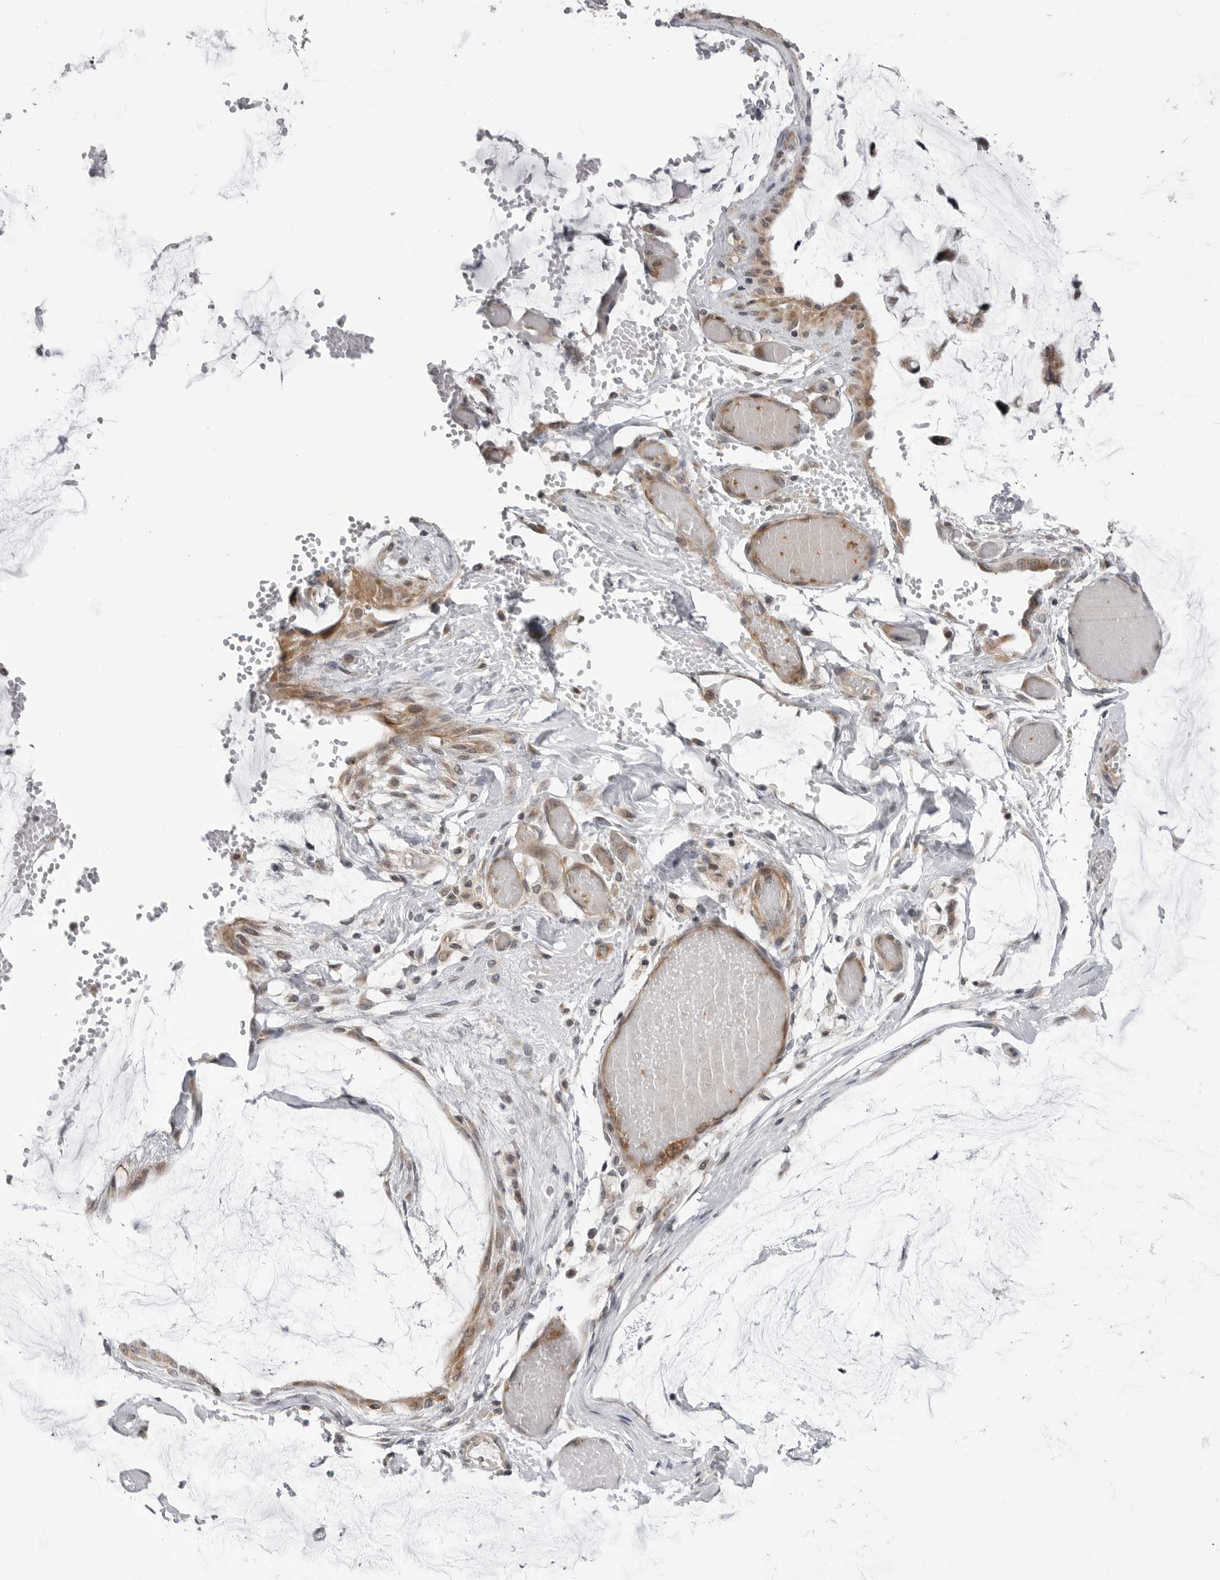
{"staining": {"intensity": "weak", "quantity": "25%-75%", "location": "cytoplasmic/membranous"}, "tissue": "ovarian cancer", "cell_type": "Tumor cells", "image_type": "cancer", "snomed": [{"axis": "morphology", "description": "Cystadenocarcinoma, mucinous, NOS"}, {"axis": "topography", "description": "Ovary"}], "caption": "Tumor cells reveal low levels of weak cytoplasmic/membranous expression in approximately 25%-75% of cells in mucinous cystadenocarcinoma (ovarian).", "gene": "CCDC18", "patient": {"sex": "female", "age": 39}}